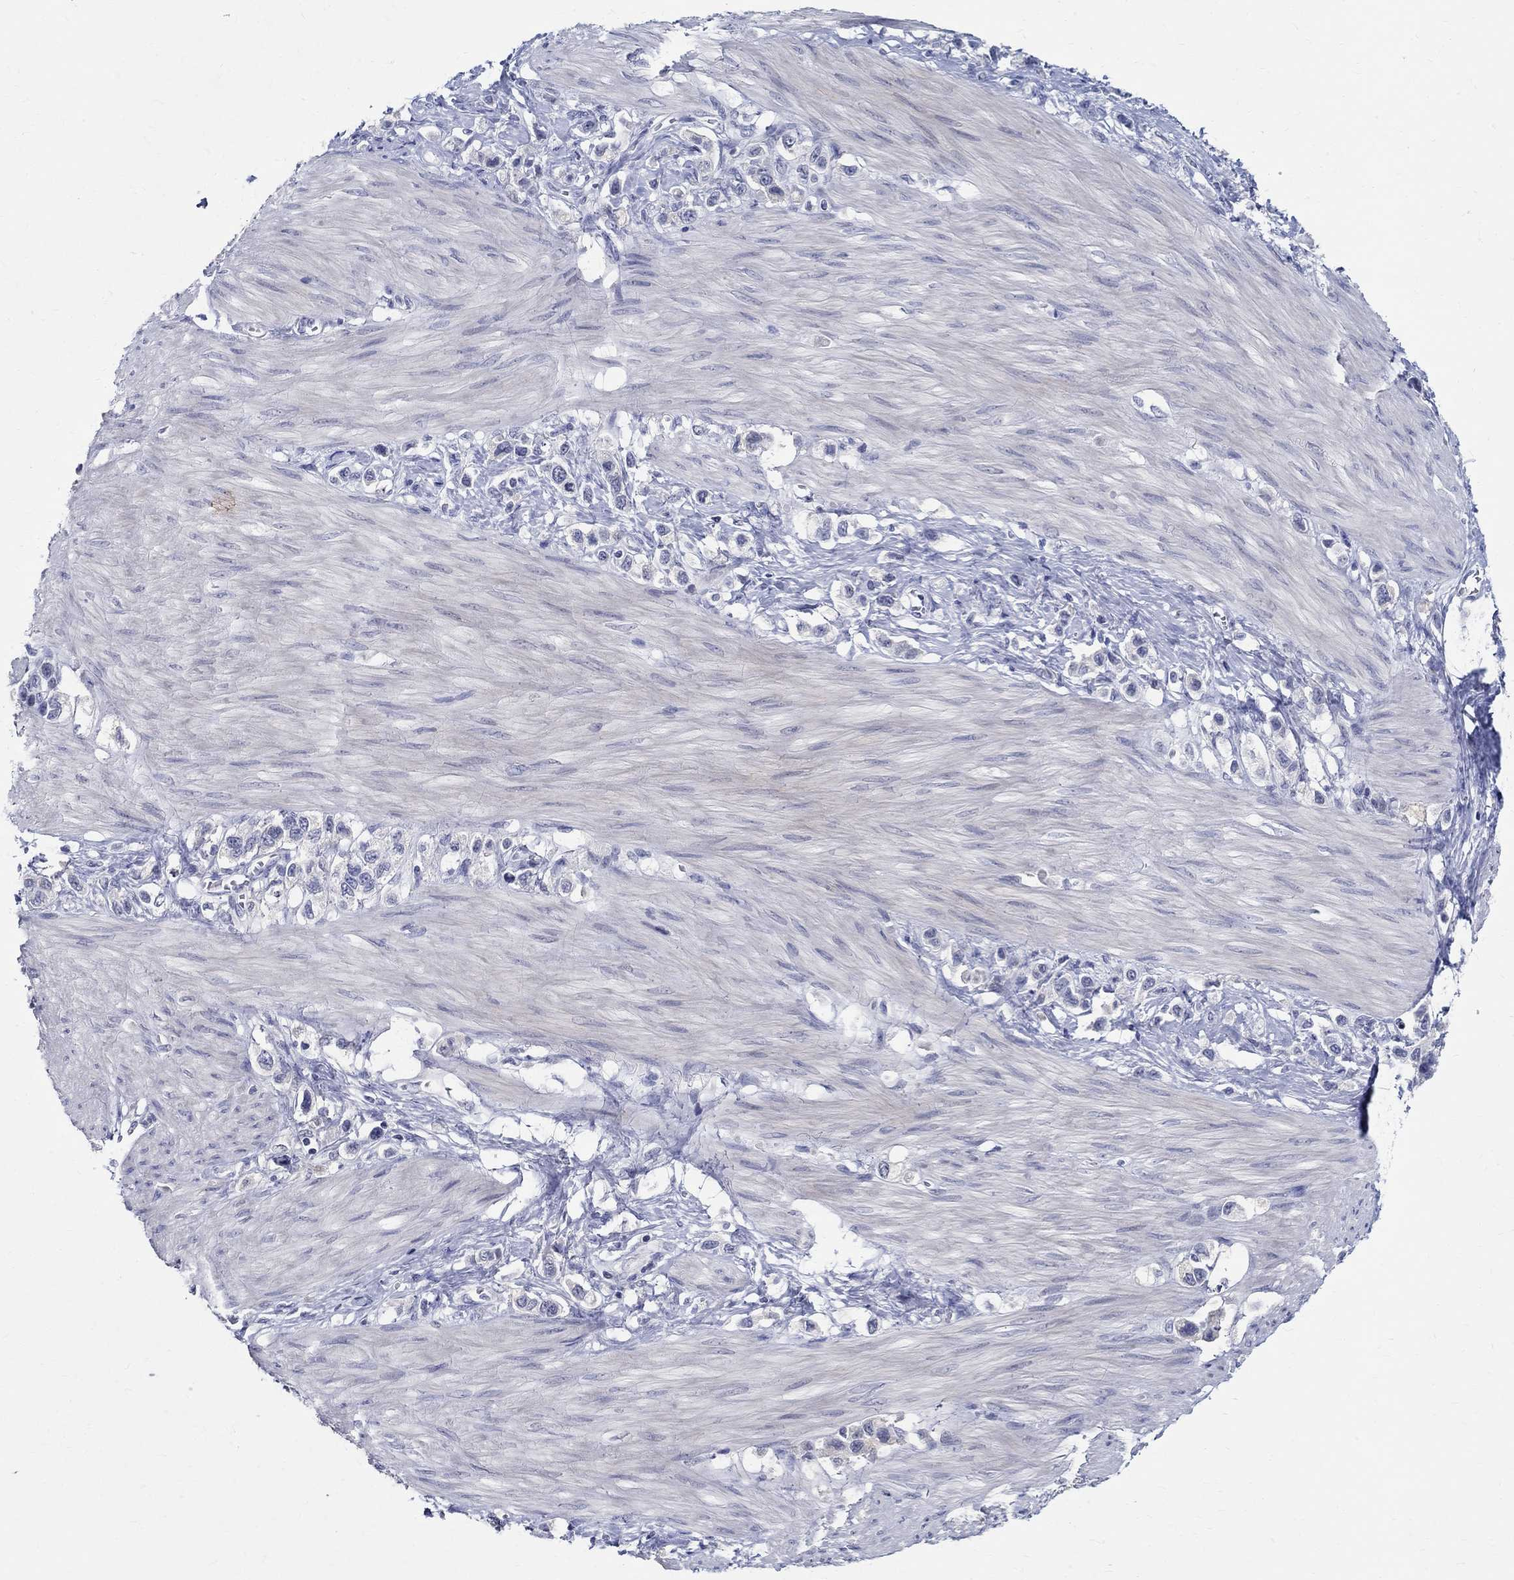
{"staining": {"intensity": "negative", "quantity": "none", "location": "none"}, "tissue": "stomach cancer", "cell_type": "Tumor cells", "image_type": "cancer", "snomed": [{"axis": "morphology", "description": "Normal tissue, NOS"}, {"axis": "morphology", "description": "Adenocarcinoma, NOS"}, {"axis": "morphology", "description": "Adenocarcinoma, High grade"}, {"axis": "topography", "description": "Stomach, upper"}, {"axis": "topography", "description": "Stomach"}], "caption": "There is no significant positivity in tumor cells of stomach cancer (high-grade adenocarcinoma).", "gene": "CETN1", "patient": {"sex": "female", "age": 65}}